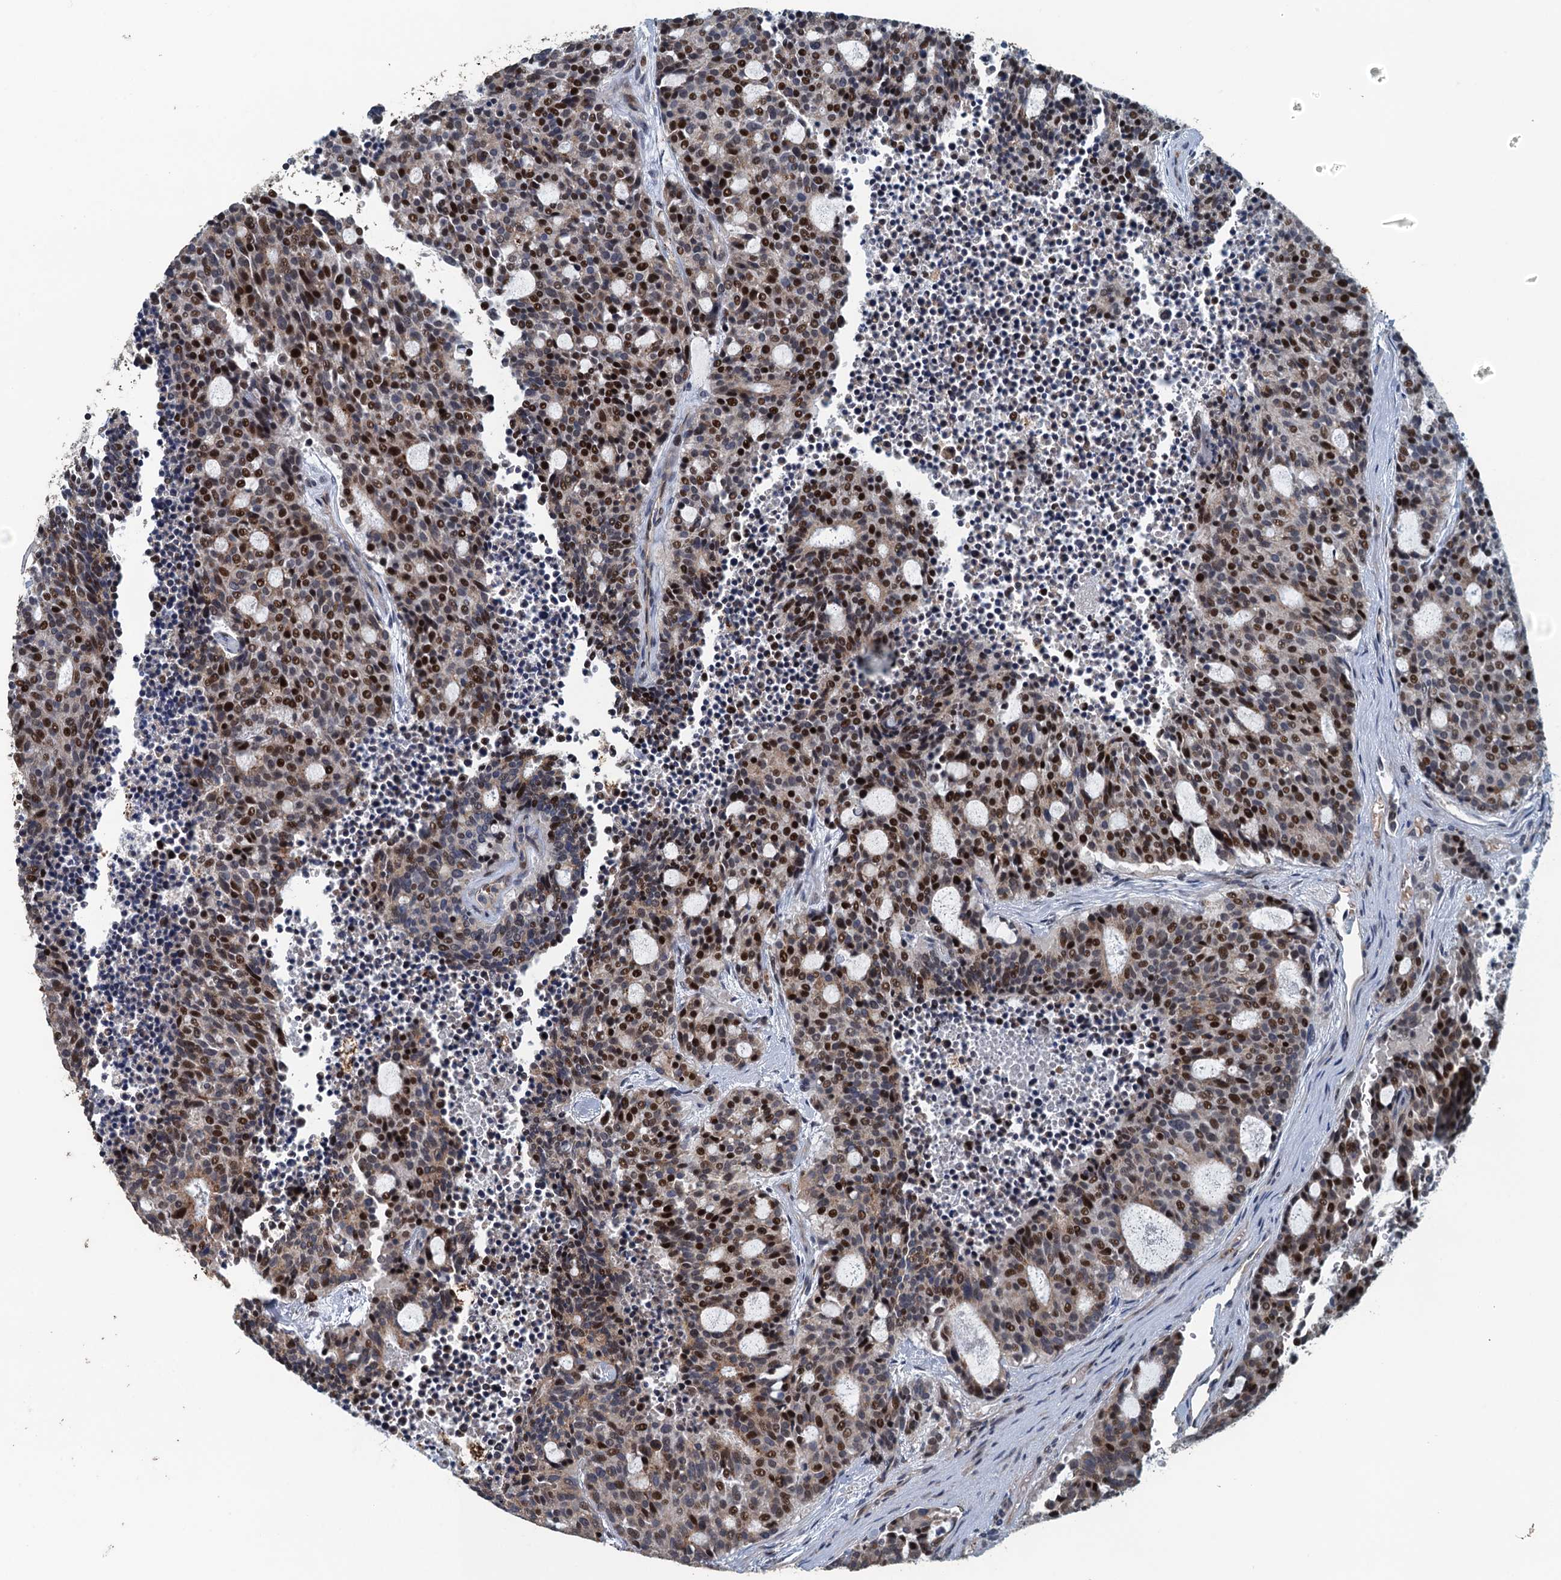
{"staining": {"intensity": "moderate", "quantity": "25%-75%", "location": "nuclear"}, "tissue": "carcinoid", "cell_type": "Tumor cells", "image_type": "cancer", "snomed": [{"axis": "morphology", "description": "Carcinoid, malignant, NOS"}, {"axis": "topography", "description": "Pancreas"}], "caption": "A high-resolution photomicrograph shows immunohistochemistry staining of carcinoid (malignant), which displays moderate nuclear expression in approximately 25%-75% of tumor cells.", "gene": "AGRN", "patient": {"sex": "female", "age": 54}}